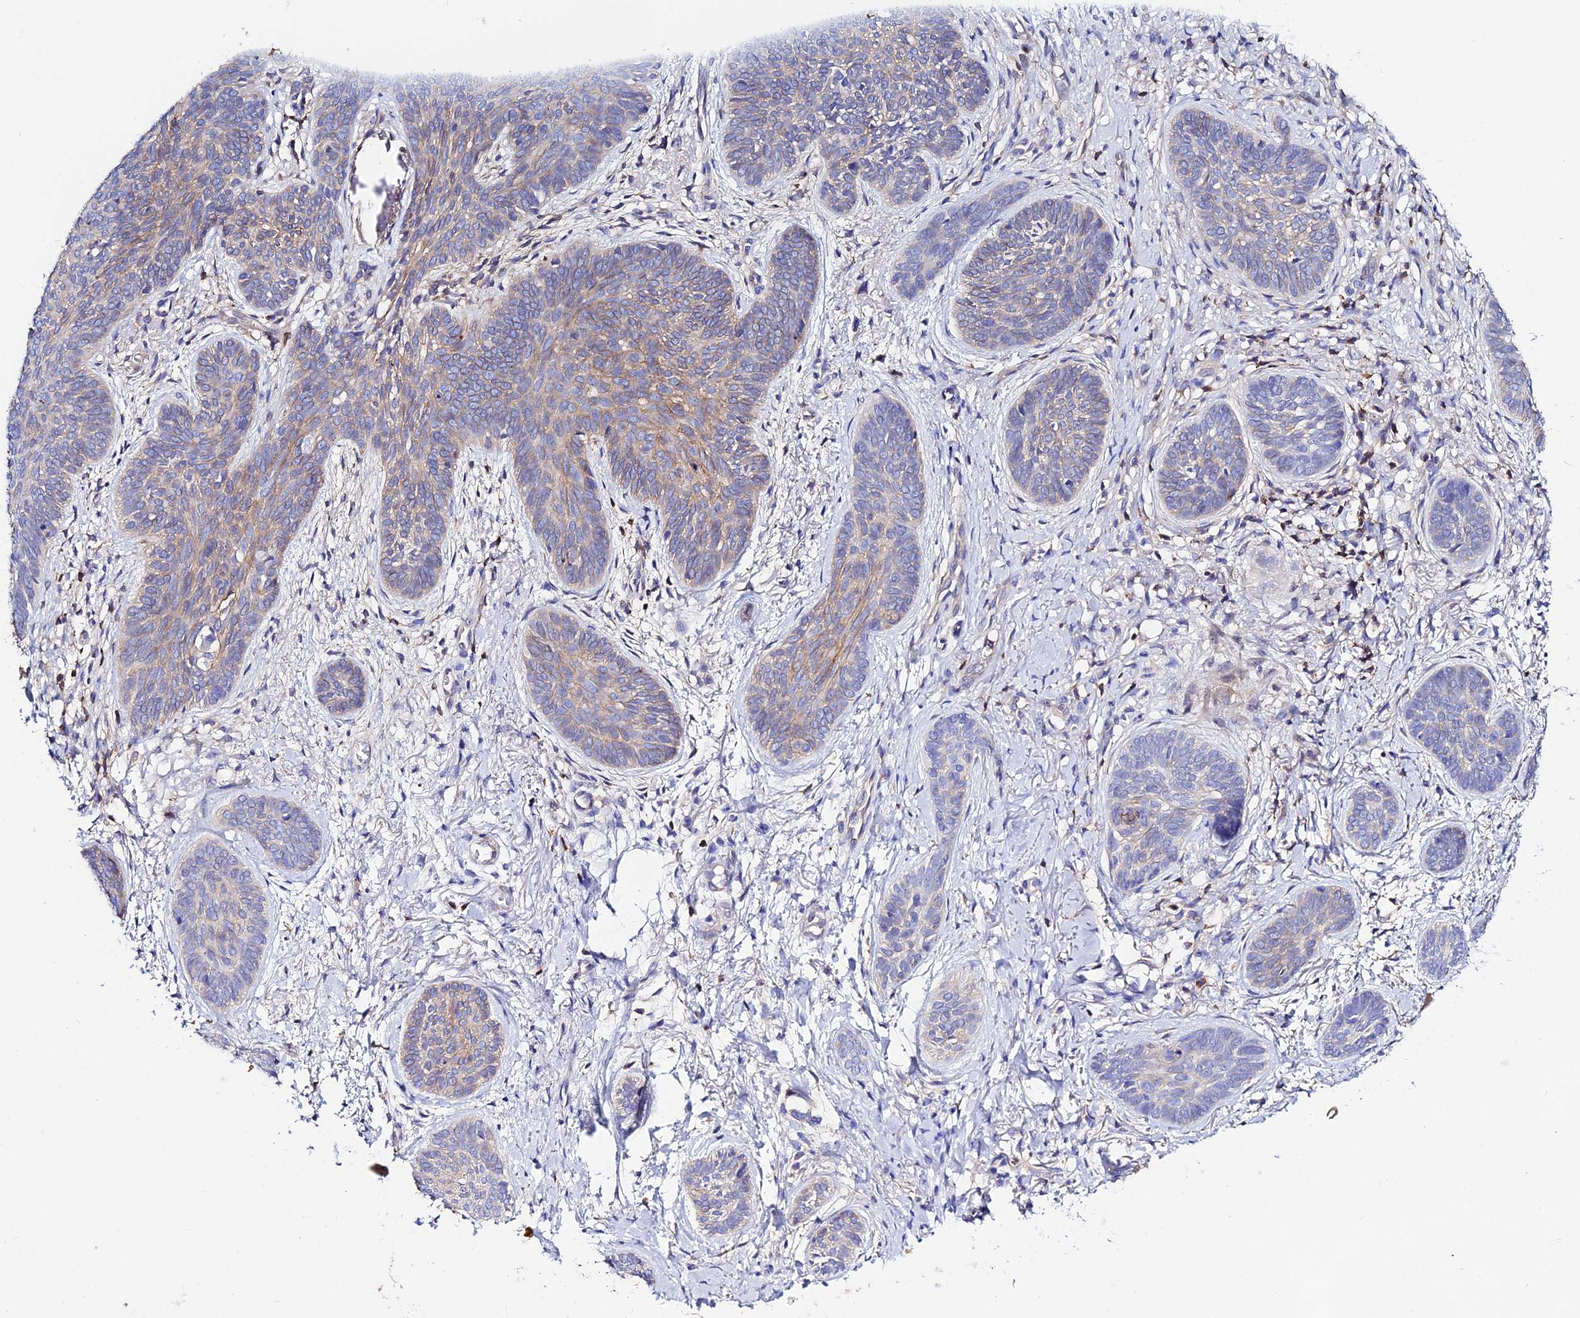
{"staining": {"intensity": "weak", "quantity": "25%-75%", "location": "cytoplasmic/membranous"}, "tissue": "skin cancer", "cell_type": "Tumor cells", "image_type": "cancer", "snomed": [{"axis": "morphology", "description": "Basal cell carcinoma"}, {"axis": "topography", "description": "Skin"}], "caption": "Basal cell carcinoma (skin) stained with a protein marker shows weak staining in tumor cells.", "gene": "S100A16", "patient": {"sex": "female", "age": 81}}